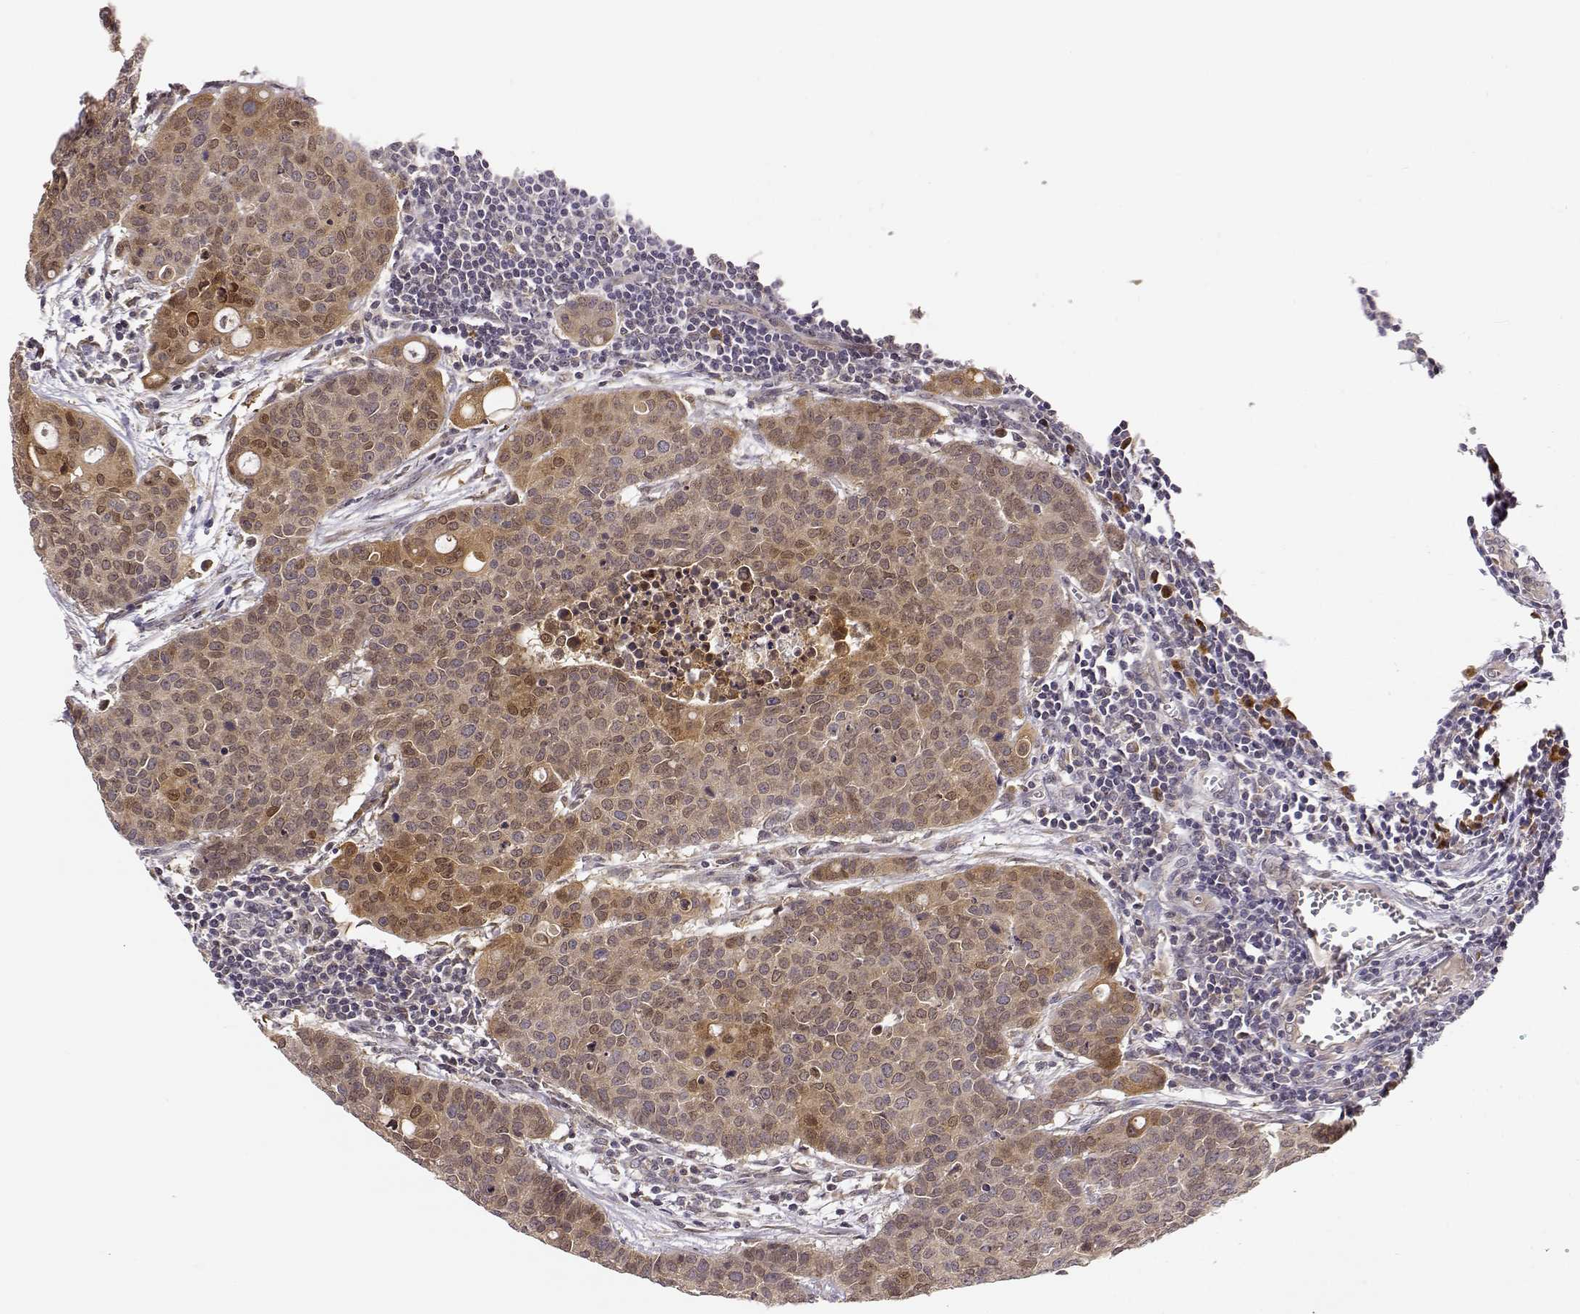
{"staining": {"intensity": "weak", "quantity": ">75%", "location": "cytoplasmic/membranous,nuclear"}, "tissue": "carcinoid", "cell_type": "Tumor cells", "image_type": "cancer", "snomed": [{"axis": "morphology", "description": "Carcinoid, malignant, NOS"}, {"axis": "topography", "description": "Colon"}], "caption": "IHC image of neoplastic tissue: human carcinoid (malignant) stained using immunohistochemistry (IHC) reveals low levels of weak protein expression localized specifically in the cytoplasmic/membranous and nuclear of tumor cells, appearing as a cytoplasmic/membranous and nuclear brown color.", "gene": "ERGIC2", "patient": {"sex": "male", "age": 81}}